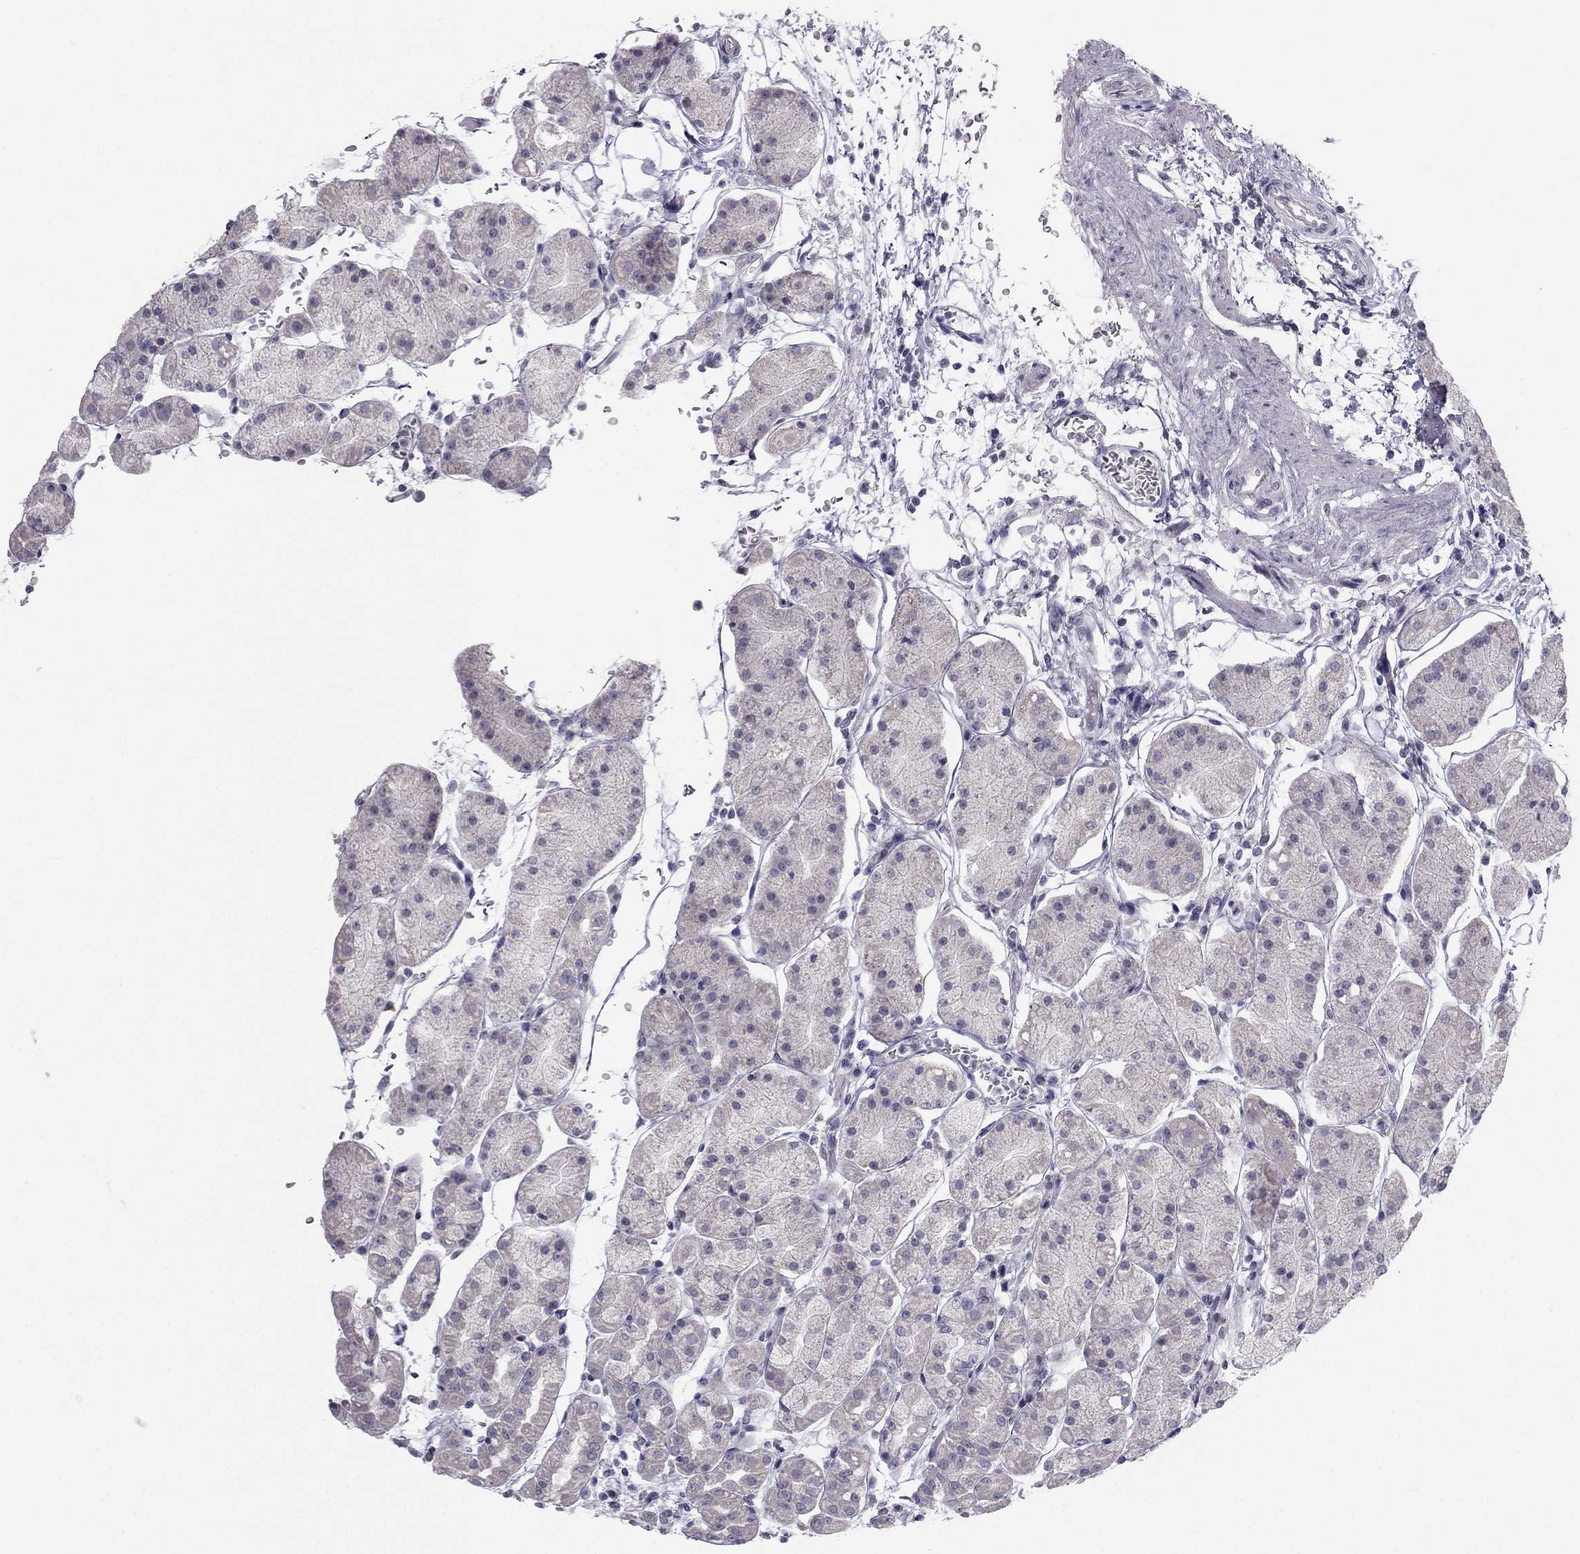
{"staining": {"intensity": "negative", "quantity": "none", "location": "none"}, "tissue": "stomach", "cell_type": "Glandular cells", "image_type": "normal", "snomed": [{"axis": "morphology", "description": "Normal tissue, NOS"}, {"axis": "topography", "description": "Stomach"}], "caption": "Glandular cells are negative for brown protein staining in unremarkable stomach. (Immunohistochemistry (ihc), brightfield microscopy, high magnification).", "gene": "TRPS1", "patient": {"sex": "male", "age": 54}}